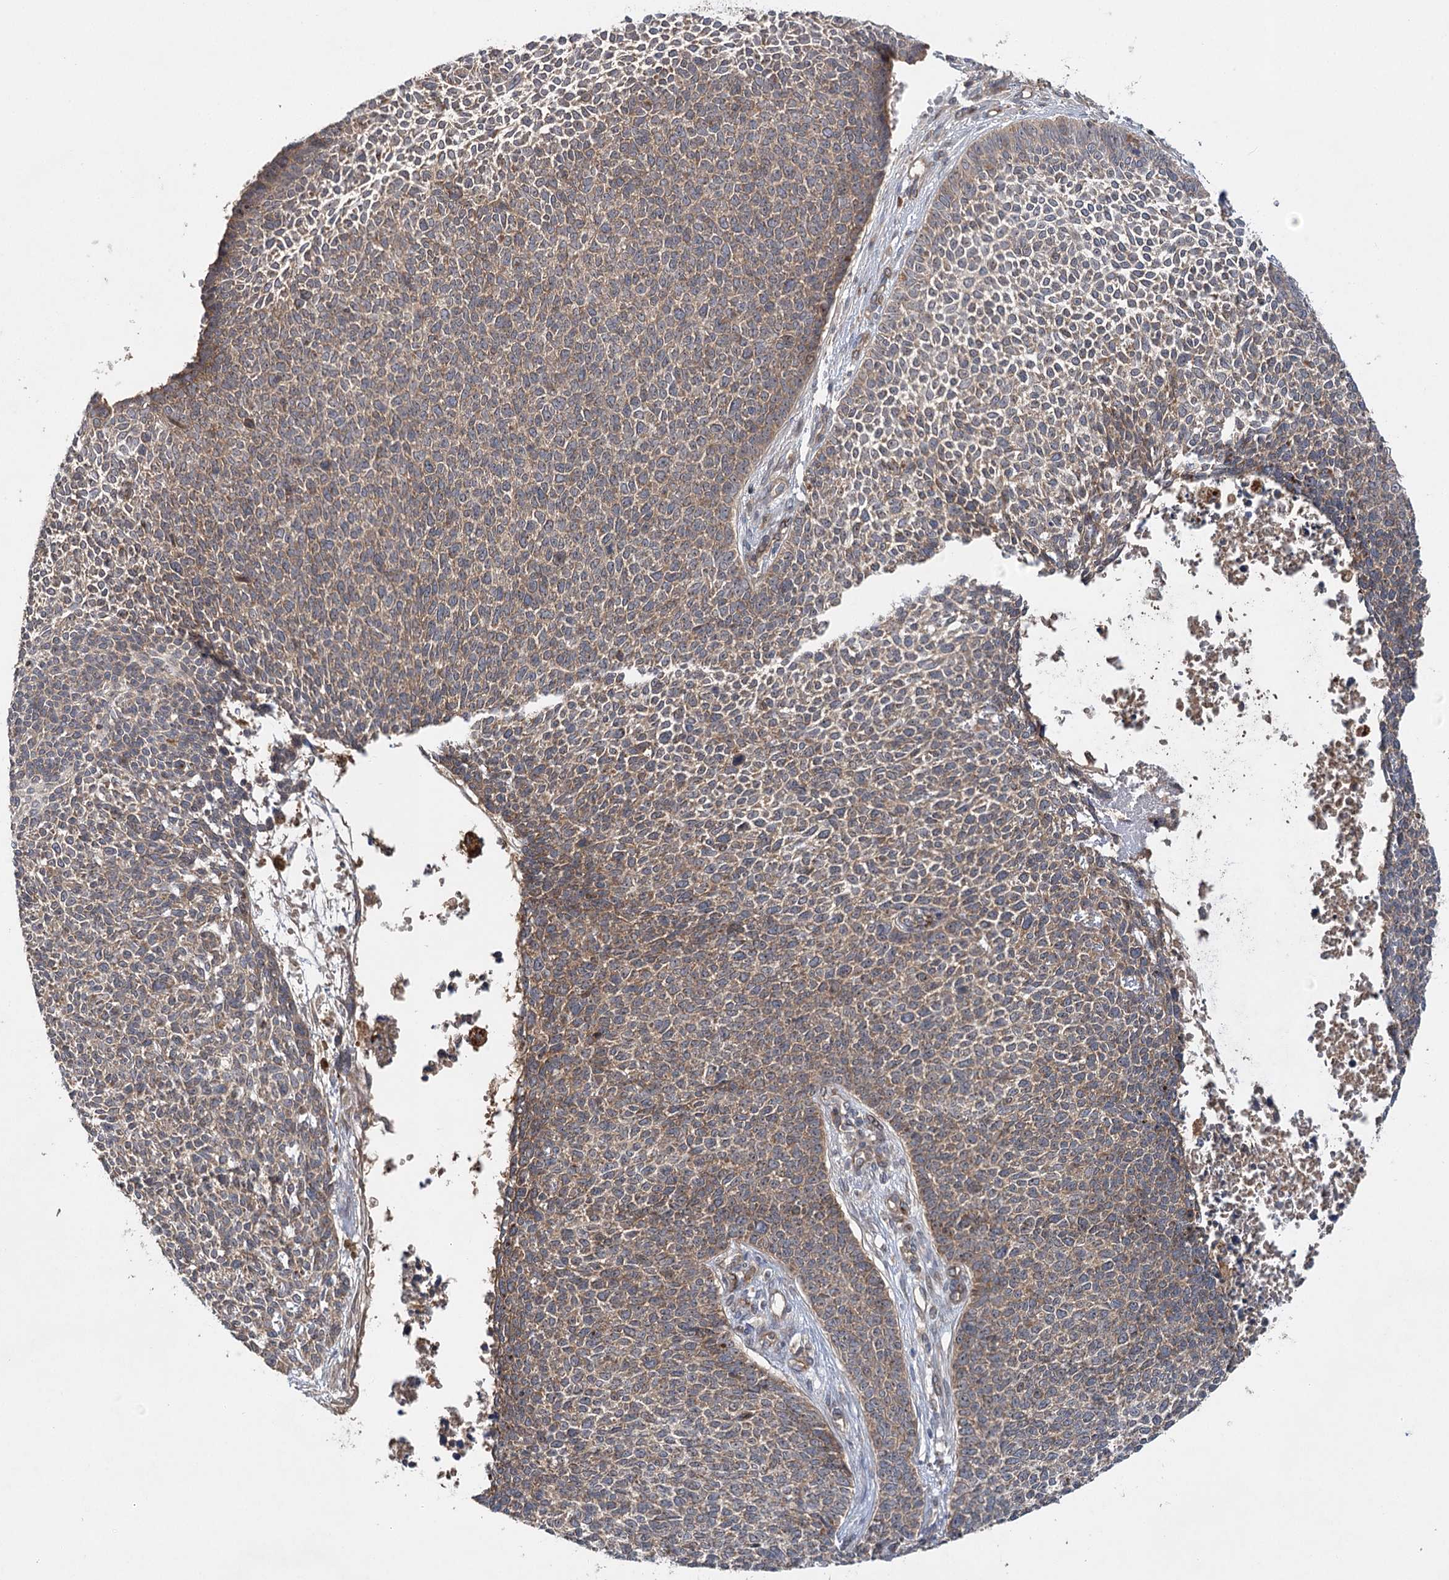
{"staining": {"intensity": "moderate", "quantity": "25%-75%", "location": "cytoplasmic/membranous,nuclear"}, "tissue": "skin cancer", "cell_type": "Tumor cells", "image_type": "cancer", "snomed": [{"axis": "morphology", "description": "Basal cell carcinoma"}, {"axis": "topography", "description": "Skin"}], "caption": "Brown immunohistochemical staining in human skin basal cell carcinoma demonstrates moderate cytoplasmic/membranous and nuclear staining in approximately 25%-75% of tumor cells.", "gene": "RAPGEF6", "patient": {"sex": "female", "age": 84}}